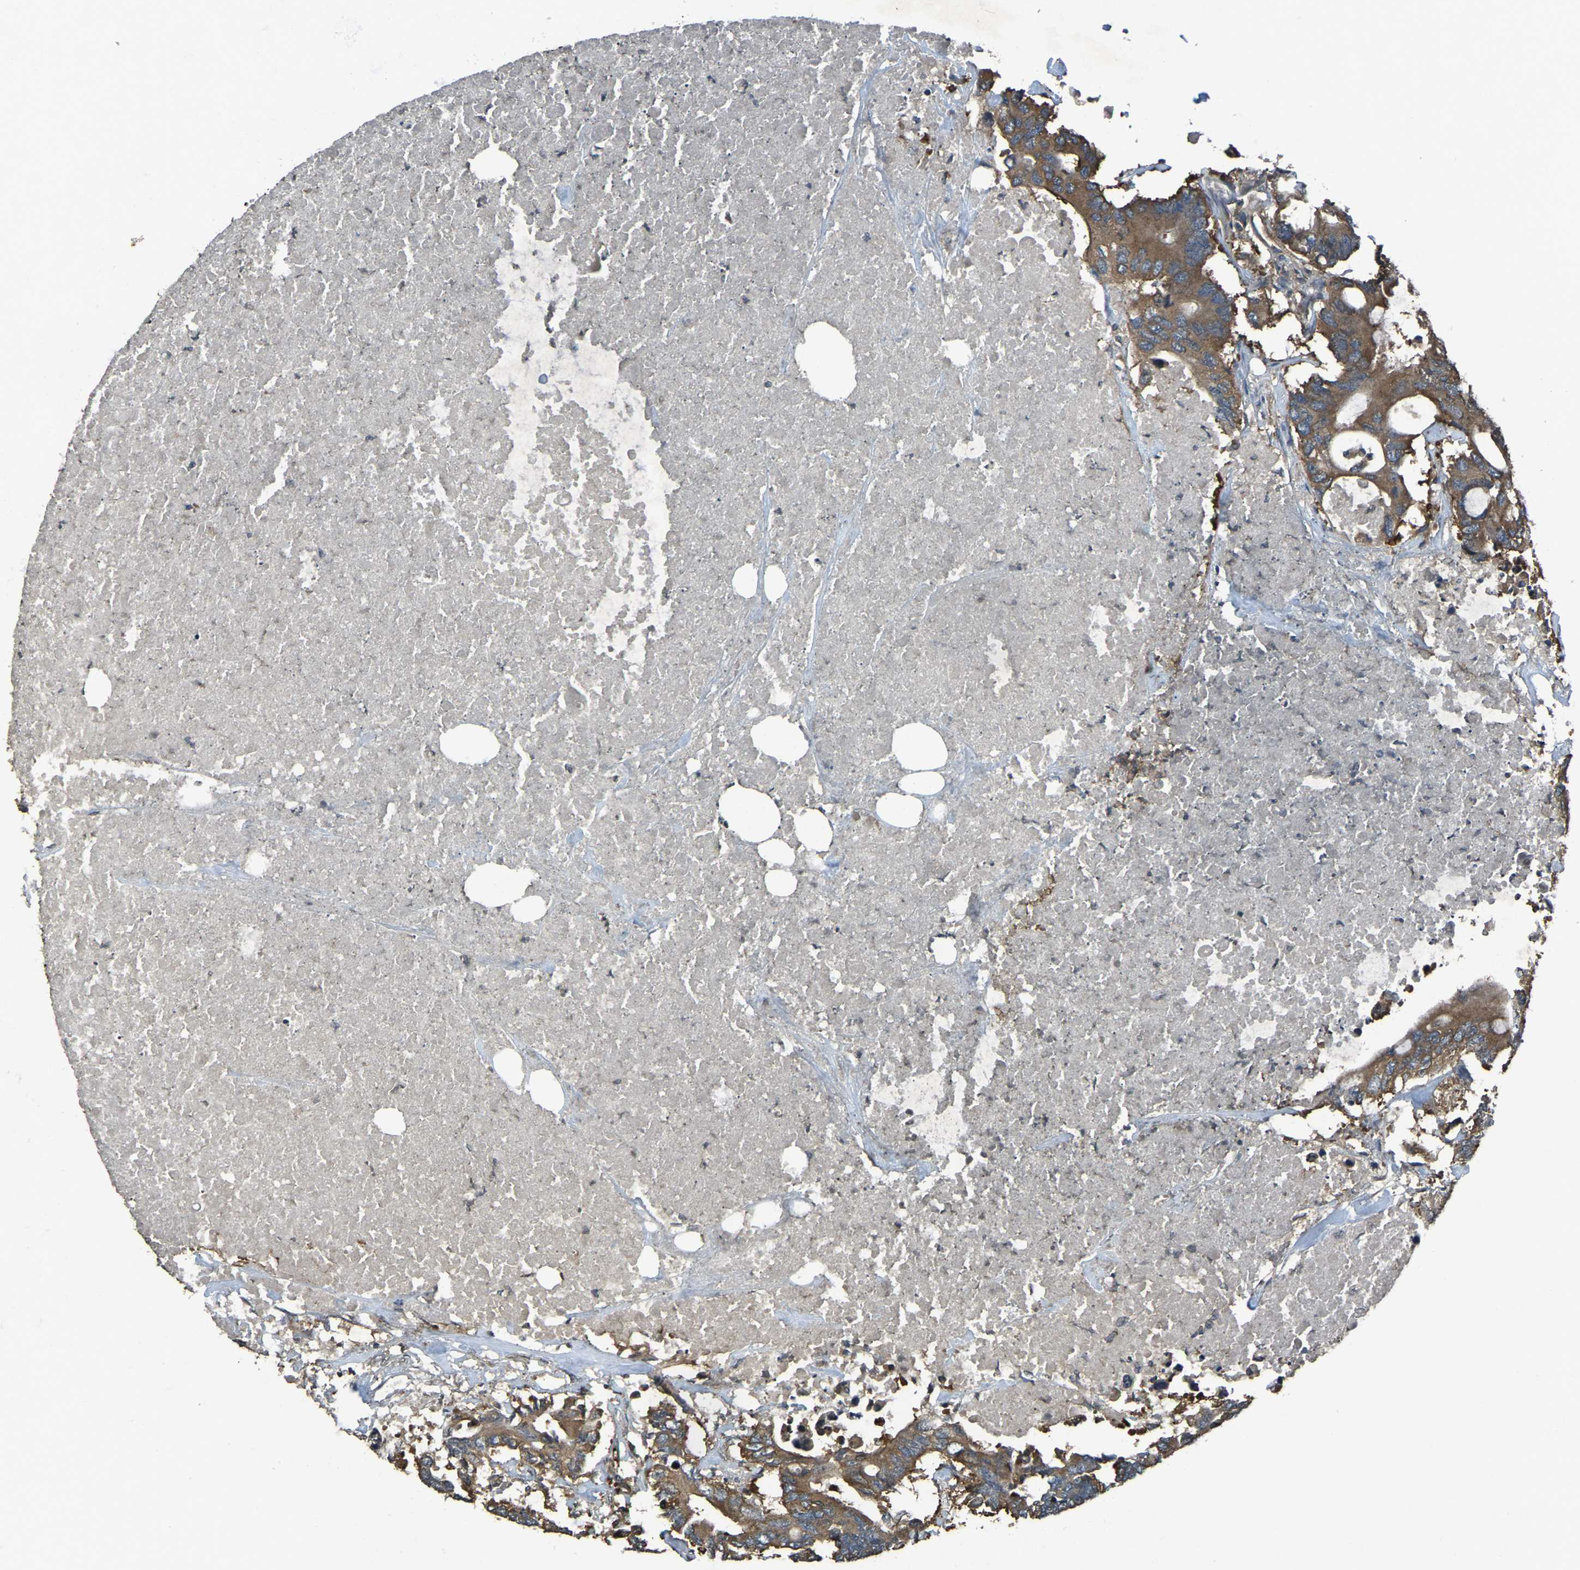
{"staining": {"intensity": "moderate", "quantity": ">75%", "location": "cytoplasmic/membranous"}, "tissue": "colorectal cancer", "cell_type": "Tumor cells", "image_type": "cancer", "snomed": [{"axis": "morphology", "description": "Adenocarcinoma, NOS"}, {"axis": "topography", "description": "Colon"}], "caption": "Human adenocarcinoma (colorectal) stained with a protein marker reveals moderate staining in tumor cells.", "gene": "AIMP1", "patient": {"sex": "male", "age": 71}}